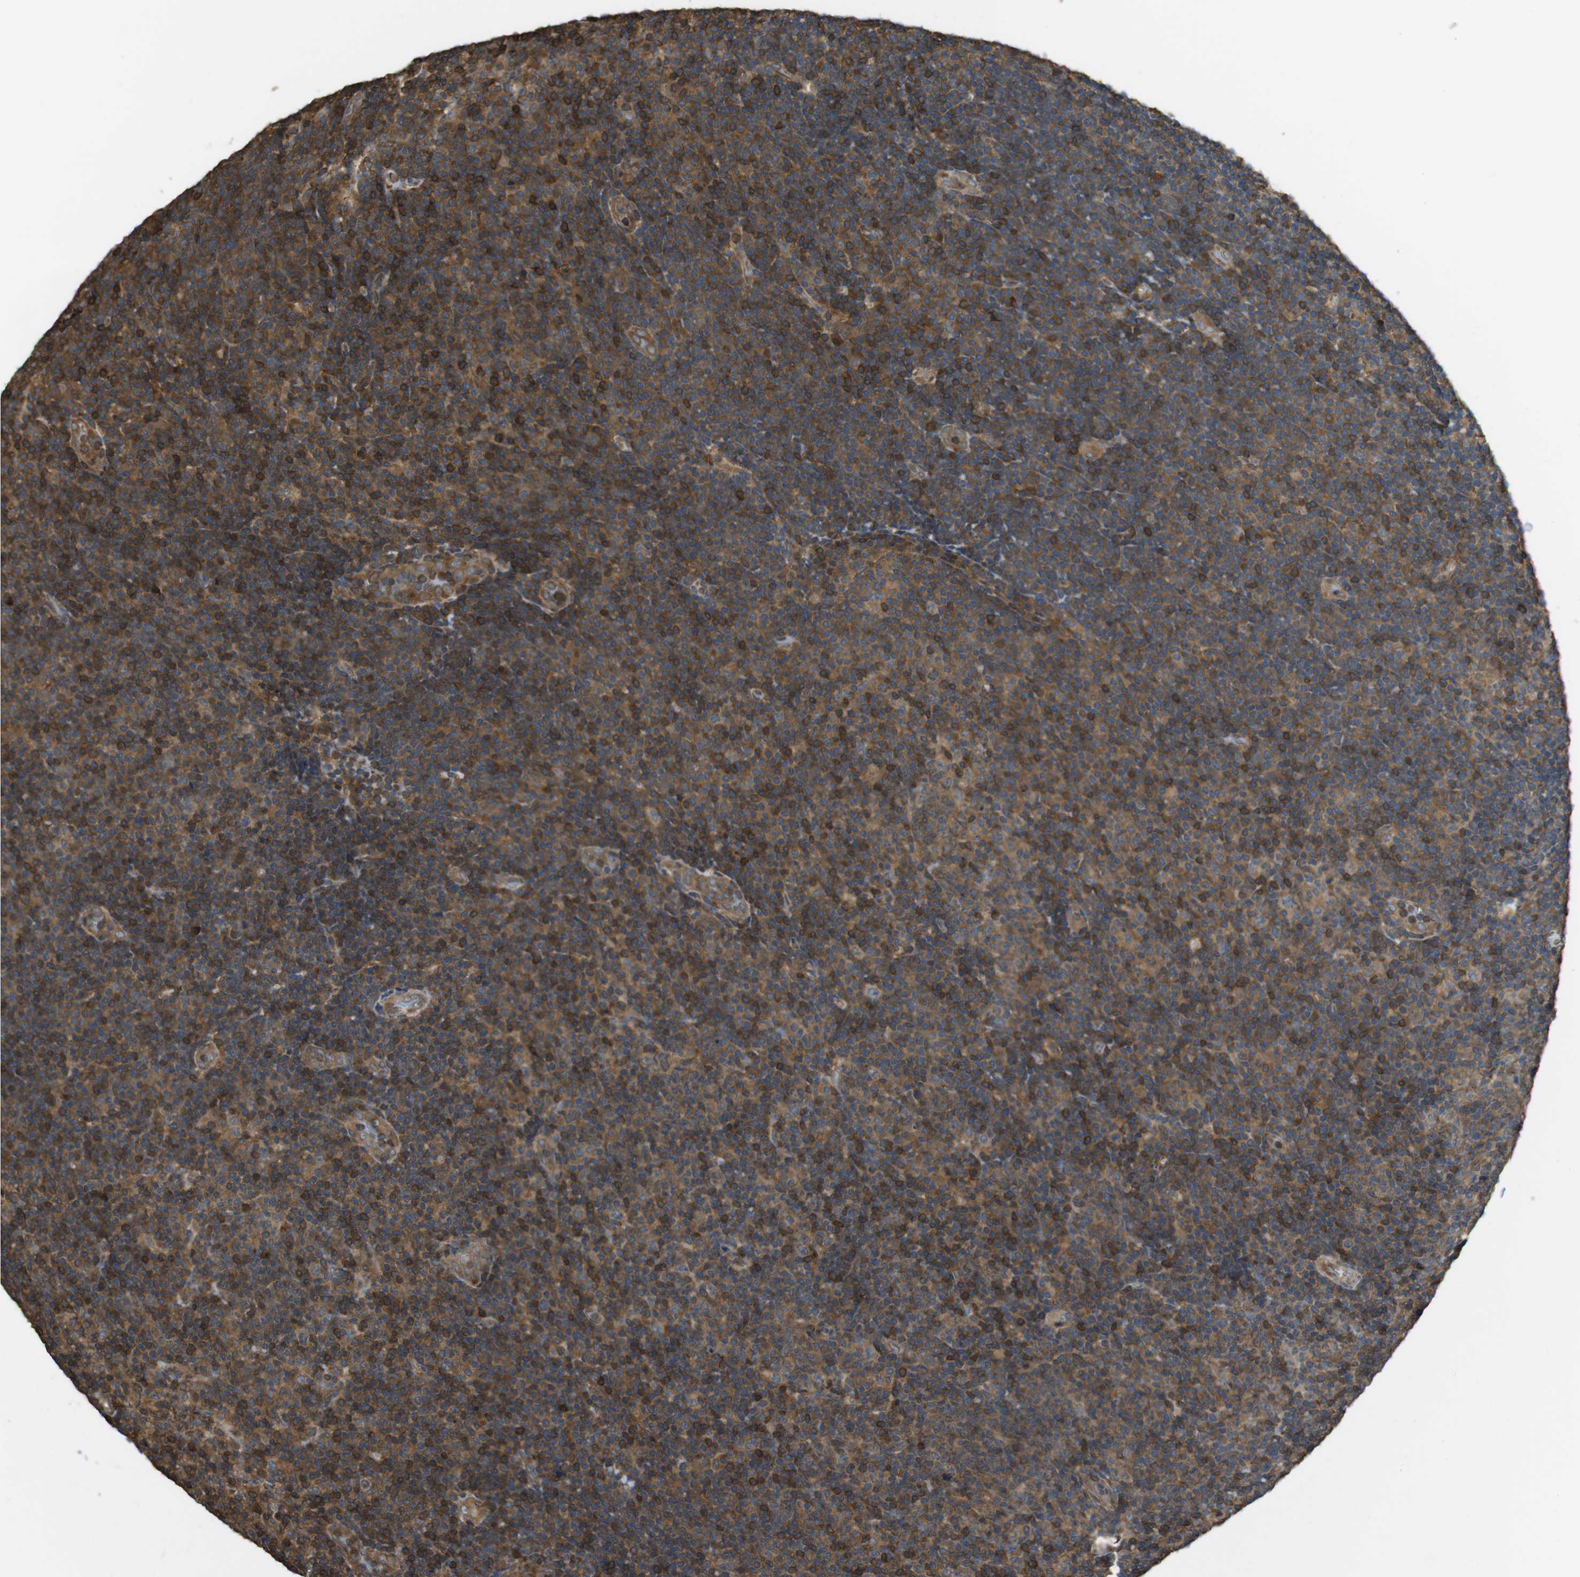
{"staining": {"intensity": "strong", "quantity": ">75%", "location": "cytoplasmic/membranous"}, "tissue": "lymphoma", "cell_type": "Tumor cells", "image_type": "cancer", "snomed": [{"axis": "morphology", "description": "Malignant lymphoma, non-Hodgkin's type, Low grade"}, {"axis": "topography", "description": "Lymph node"}], "caption": "Low-grade malignant lymphoma, non-Hodgkin's type stained with immunohistochemistry demonstrates strong cytoplasmic/membranous expression in approximately >75% of tumor cells.", "gene": "ARHGDIA", "patient": {"sex": "male", "age": 83}}